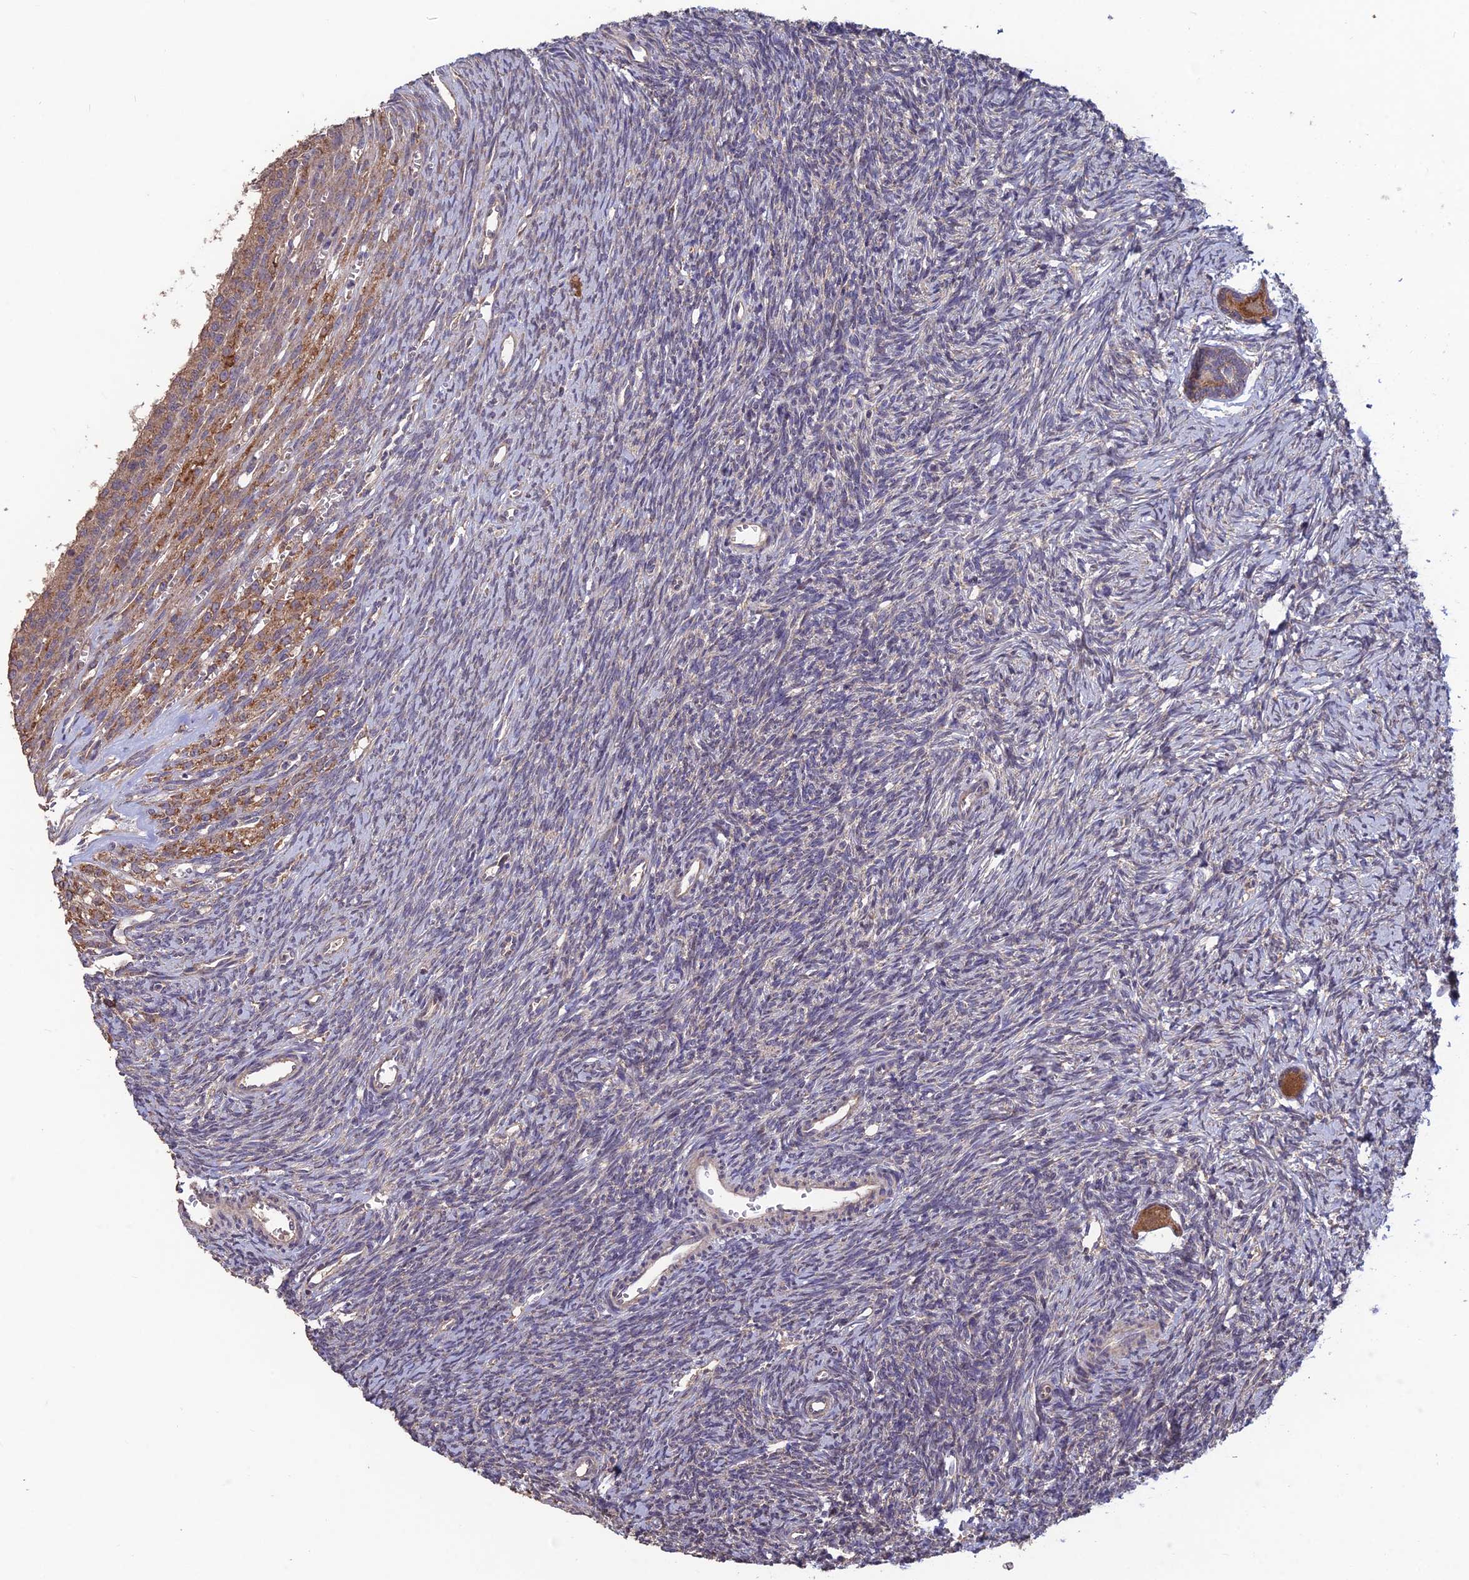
{"staining": {"intensity": "moderate", "quantity": ">75%", "location": "cytoplasmic/membranous"}, "tissue": "ovary", "cell_type": "Follicle cells", "image_type": "normal", "snomed": [{"axis": "morphology", "description": "Normal tissue, NOS"}, {"axis": "topography", "description": "Ovary"}], "caption": "Moderate cytoplasmic/membranous positivity is identified in about >75% of follicle cells in unremarkable ovary.", "gene": "SHISA5", "patient": {"sex": "female", "age": 39}}